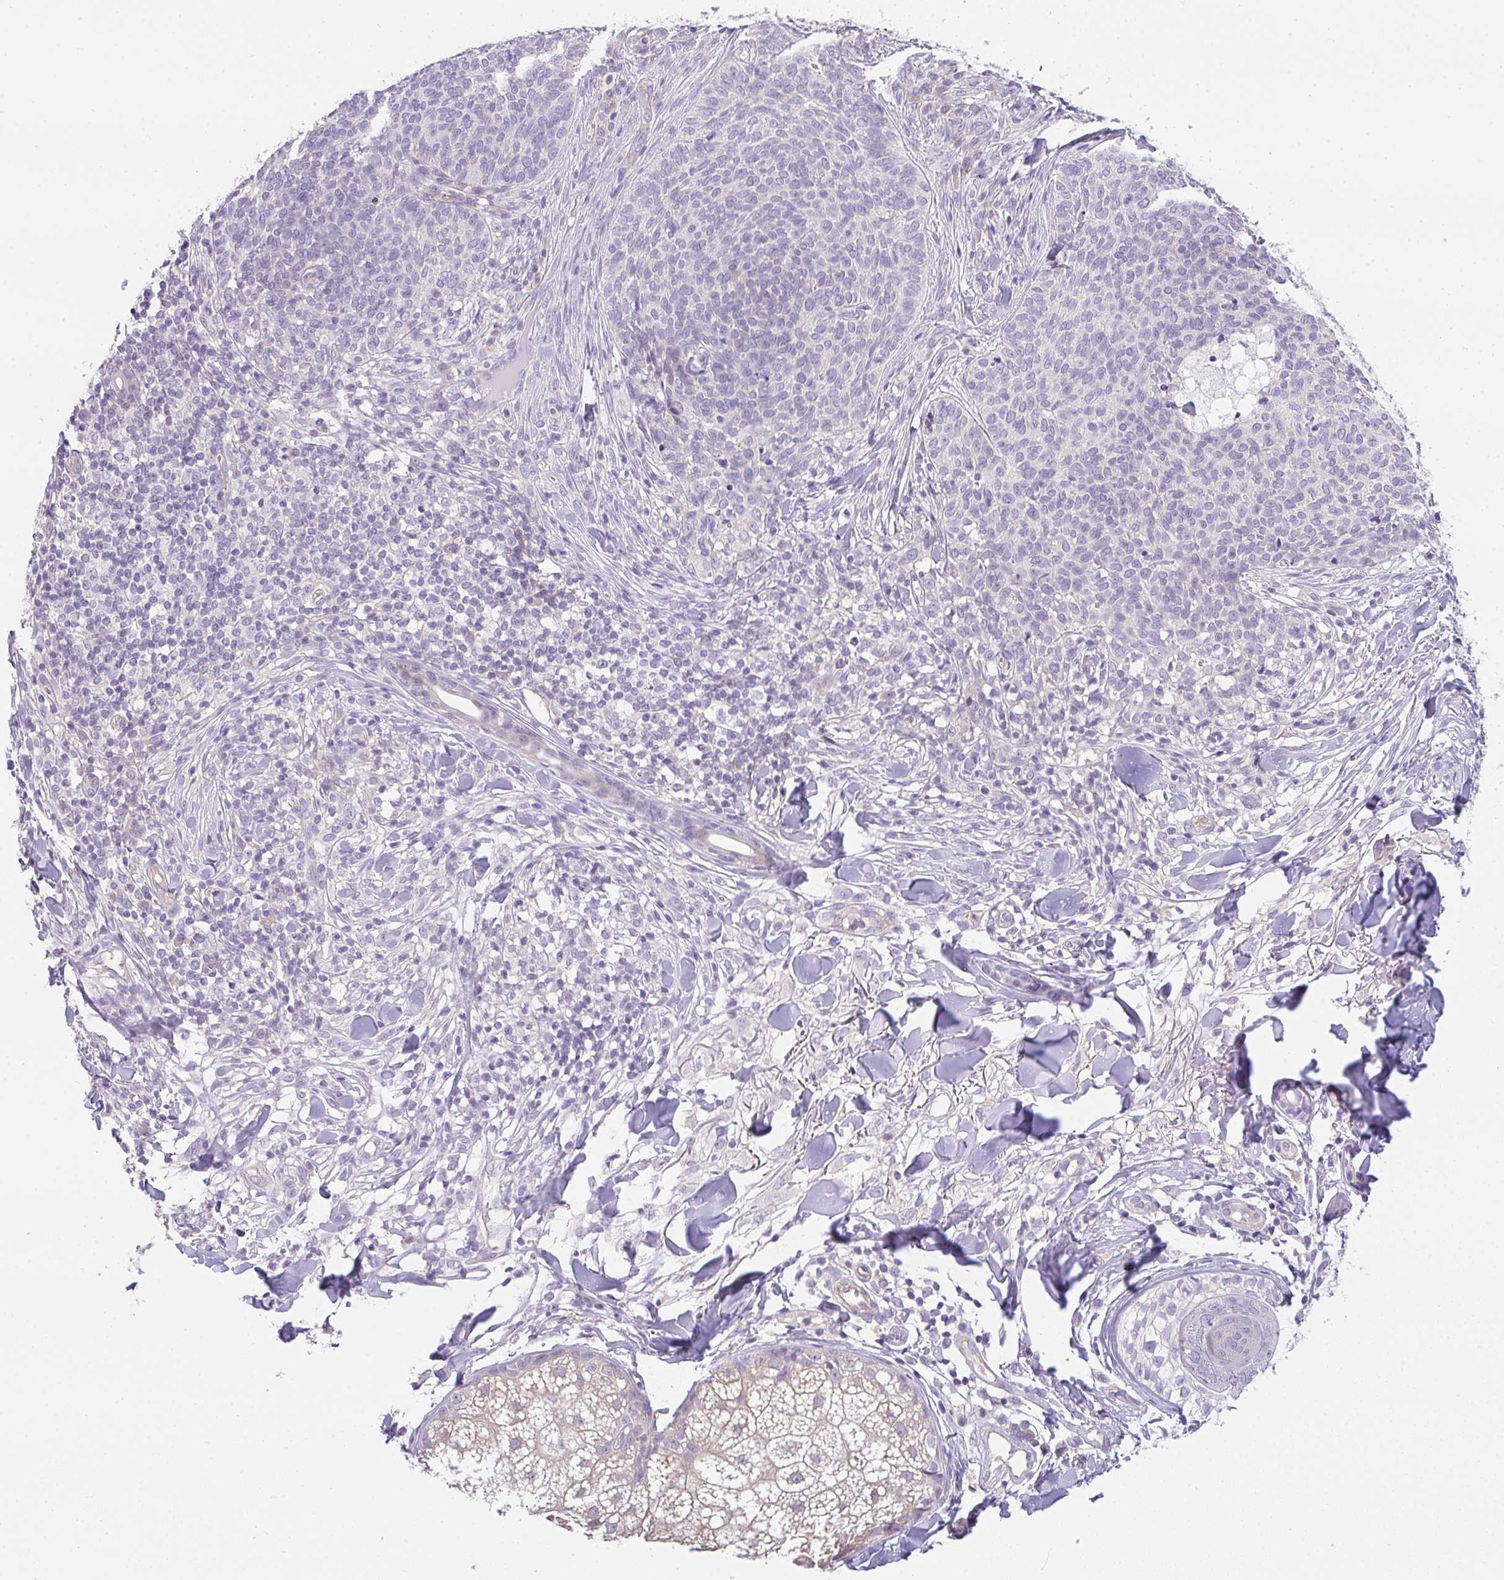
{"staining": {"intensity": "negative", "quantity": "none", "location": "none"}, "tissue": "skin cancer", "cell_type": "Tumor cells", "image_type": "cancer", "snomed": [{"axis": "morphology", "description": "Basal cell carcinoma"}, {"axis": "topography", "description": "Skin"}, {"axis": "topography", "description": "Skin of face"}], "caption": "Human basal cell carcinoma (skin) stained for a protein using immunohistochemistry (IHC) shows no staining in tumor cells.", "gene": "FILIP1", "patient": {"sex": "male", "age": 56}}